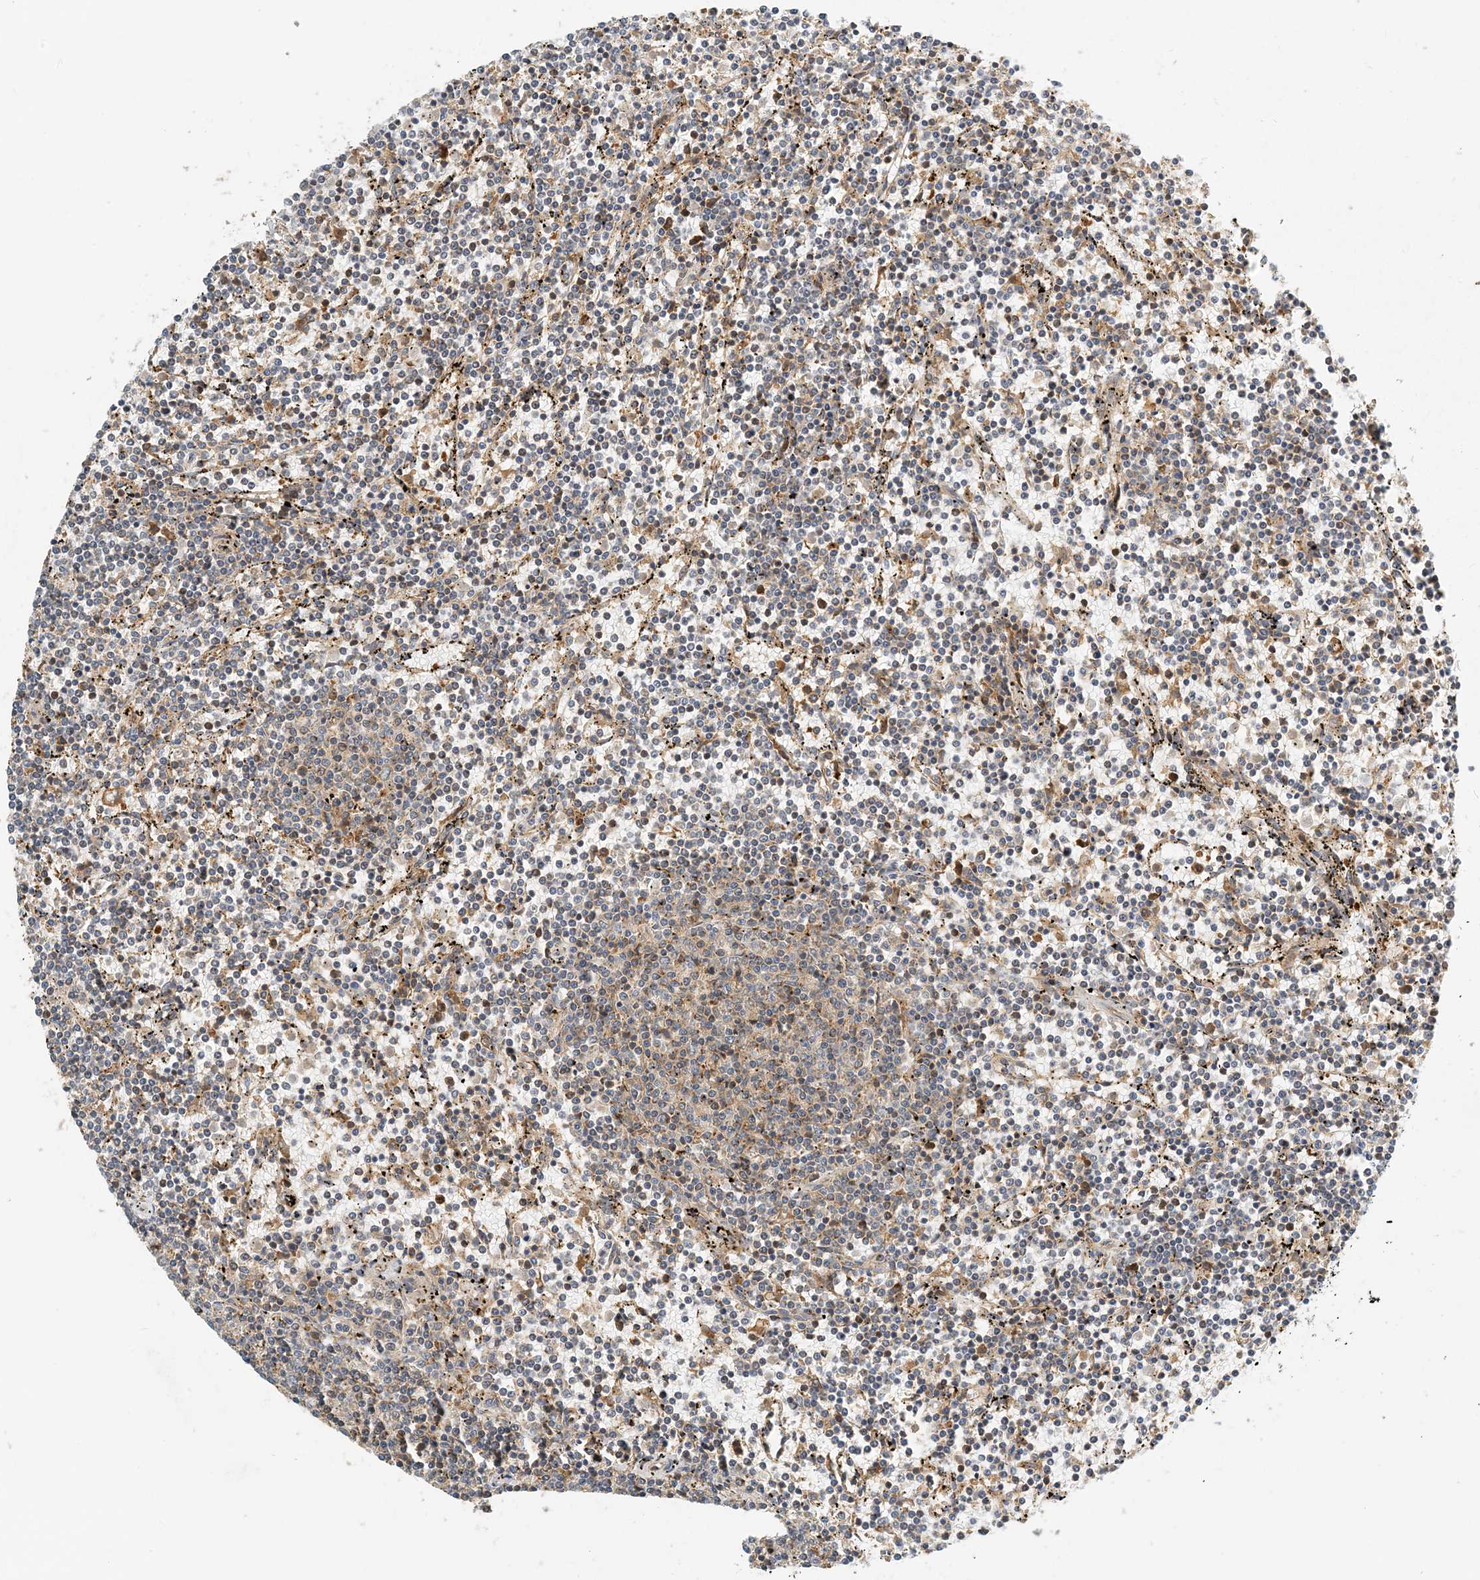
{"staining": {"intensity": "negative", "quantity": "none", "location": "none"}, "tissue": "lymphoma", "cell_type": "Tumor cells", "image_type": "cancer", "snomed": [{"axis": "morphology", "description": "Malignant lymphoma, non-Hodgkin's type, Low grade"}, {"axis": "topography", "description": "Spleen"}], "caption": "Immunohistochemistry of lymphoma shows no staining in tumor cells.", "gene": "COLEC11", "patient": {"sex": "female", "age": 50}}